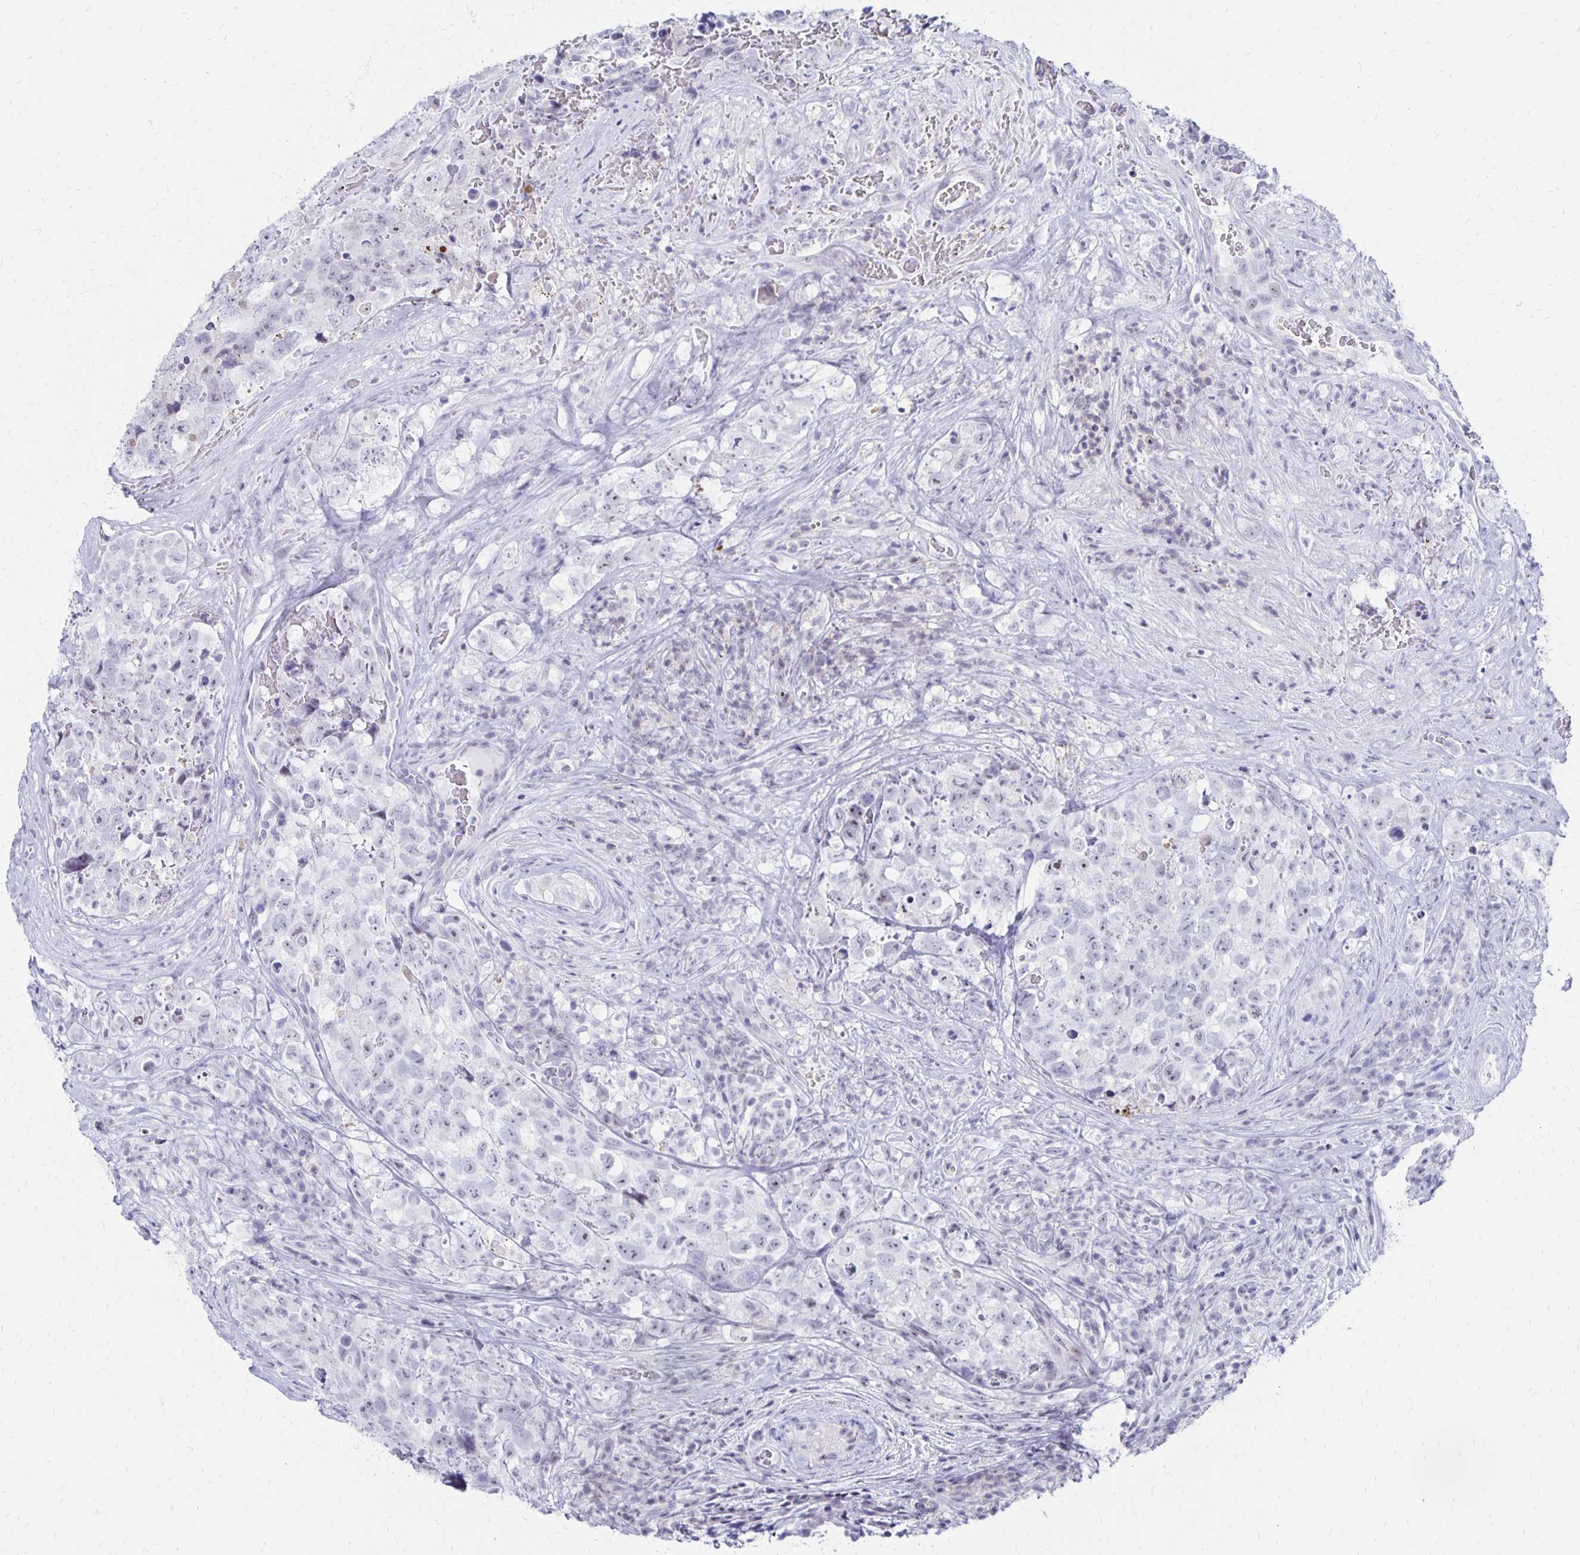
{"staining": {"intensity": "negative", "quantity": "none", "location": "none"}, "tissue": "testis cancer", "cell_type": "Tumor cells", "image_type": "cancer", "snomed": [{"axis": "morphology", "description": "Carcinoma, Embryonal, NOS"}, {"axis": "topography", "description": "Testis"}], "caption": "The micrograph exhibits no significant staining in tumor cells of embryonal carcinoma (testis).", "gene": "SYT2", "patient": {"sex": "male", "age": 18}}